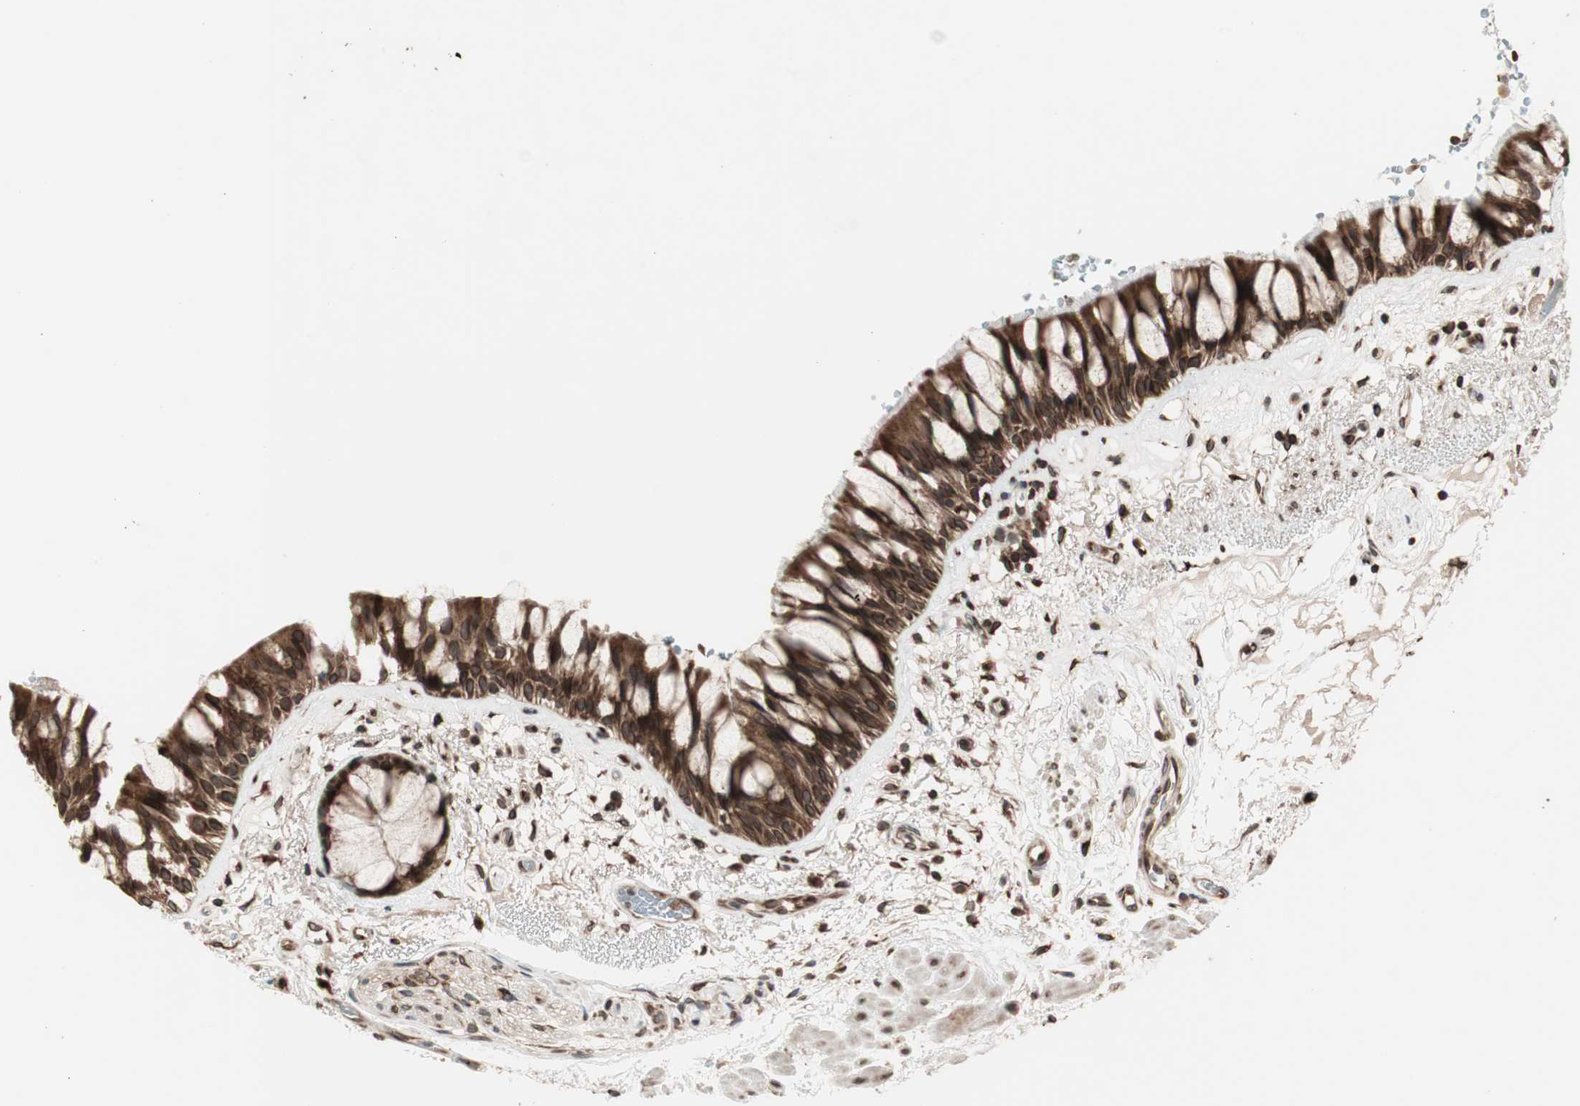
{"staining": {"intensity": "strong", "quantity": ">75%", "location": "cytoplasmic/membranous,nuclear"}, "tissue": "bronchus", "cell_type": "Respiratory epithelial cells", "image_type": "normal", "snomed": [{"axis": "morphology", "description": "Normal tissue, NOS"}, {"axis": "topography", "description": "Bronchus"}], "caption": "Immunohistochemistry (IHC) histopathology image of unremarkable bronchus stained for a protein (brown), which exhibits high levels of strong cytoplasmic/membranous,nuclear staining in approximately >75% of respiratory epithelial cells.", "gene": "NUP62", "patient": {"sex": "male", "age": 66}}